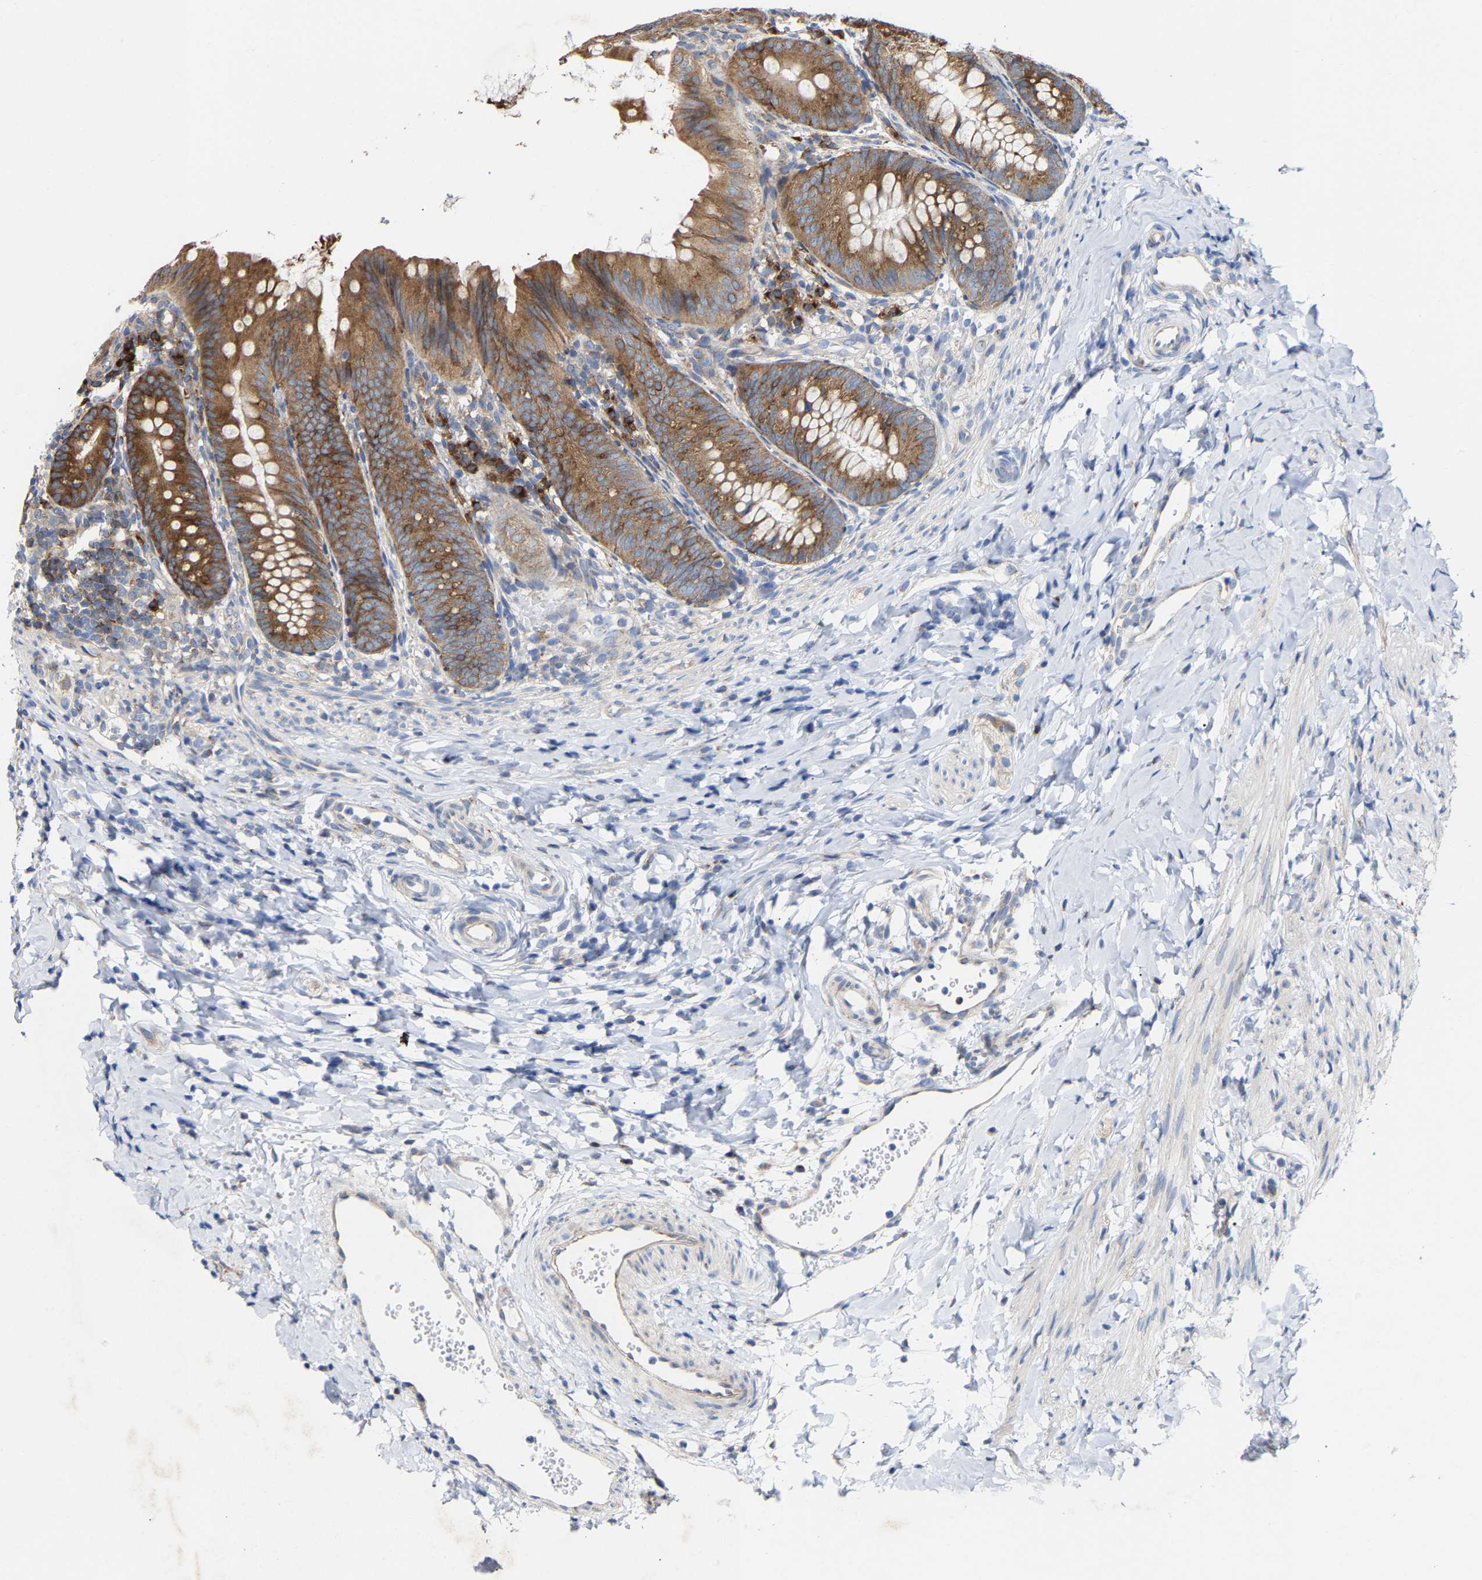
{"staining": {"intensity": "moderate", "quantity": ">75%", "location": "cytoplasmic/membranous"}, "tissue": "appendix", "cell_type": "Glandular cells", "image_type": "normal", "snomed": [{"axis": "morphology", "description": "Normal tissue, NOS"}, {"axis": "topography", "description": "Appendix"}], "caption": "Immunohistochemical staining of normal appendix displays moderate cytoplasmic/membranous protein expression in about >75% of glandular cells. Nuclei are stained in blue.", "gene": "PPP1R15A", "patient": {"sex": "male", "age": 1}}